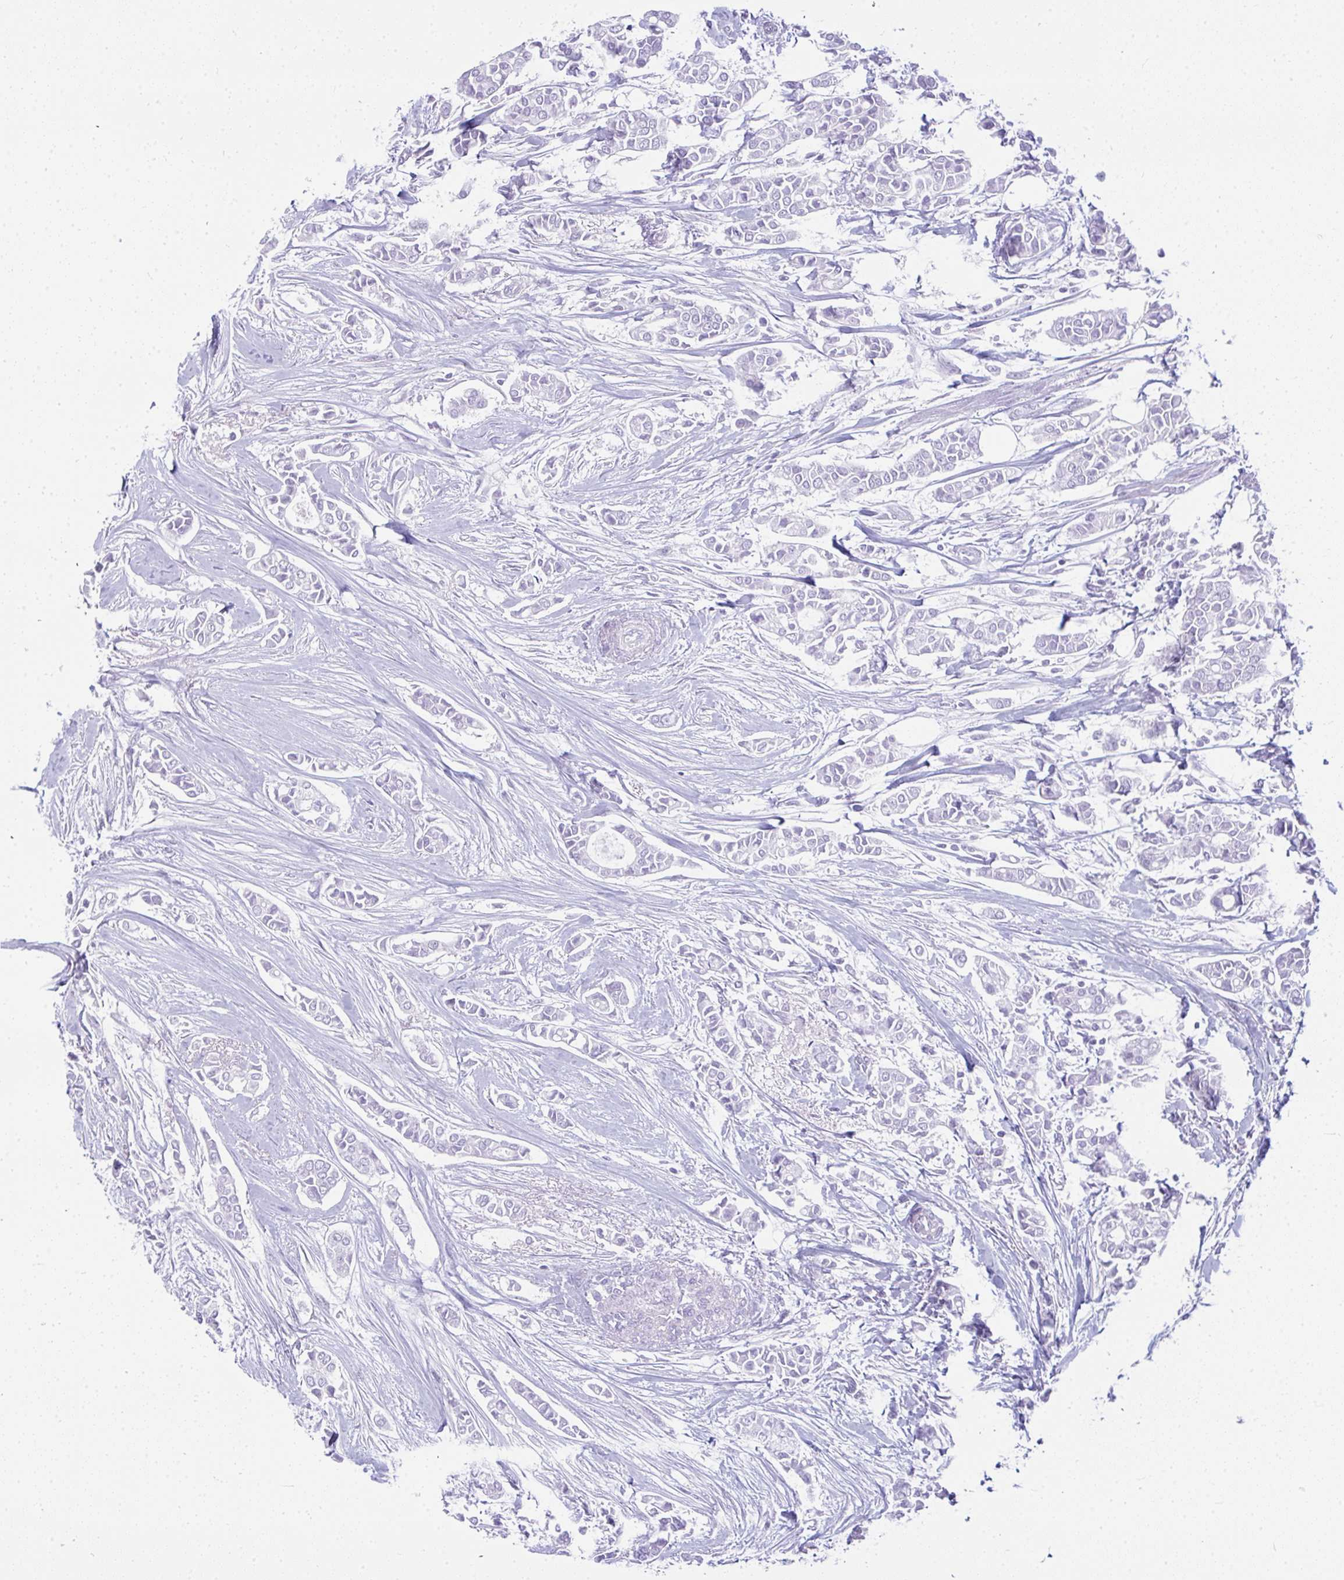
{"staining": {"intensity": "negative", "quantity": "none", "location": "none"}, "tissue": "breast cancer", "cell_type": "Tumor cells", "image_type": "cancer", "snomed": [{"axis": "morphology", "description": "Duct carcinoma"}, {"axis": "topography", "description": "Breast"}], "caption": "IHC of breast intraductal carcinoma demonstrates no positivity in tumor cells.", "gene": "RASL10A", "patient": {"sex": "female", "age": 84}}